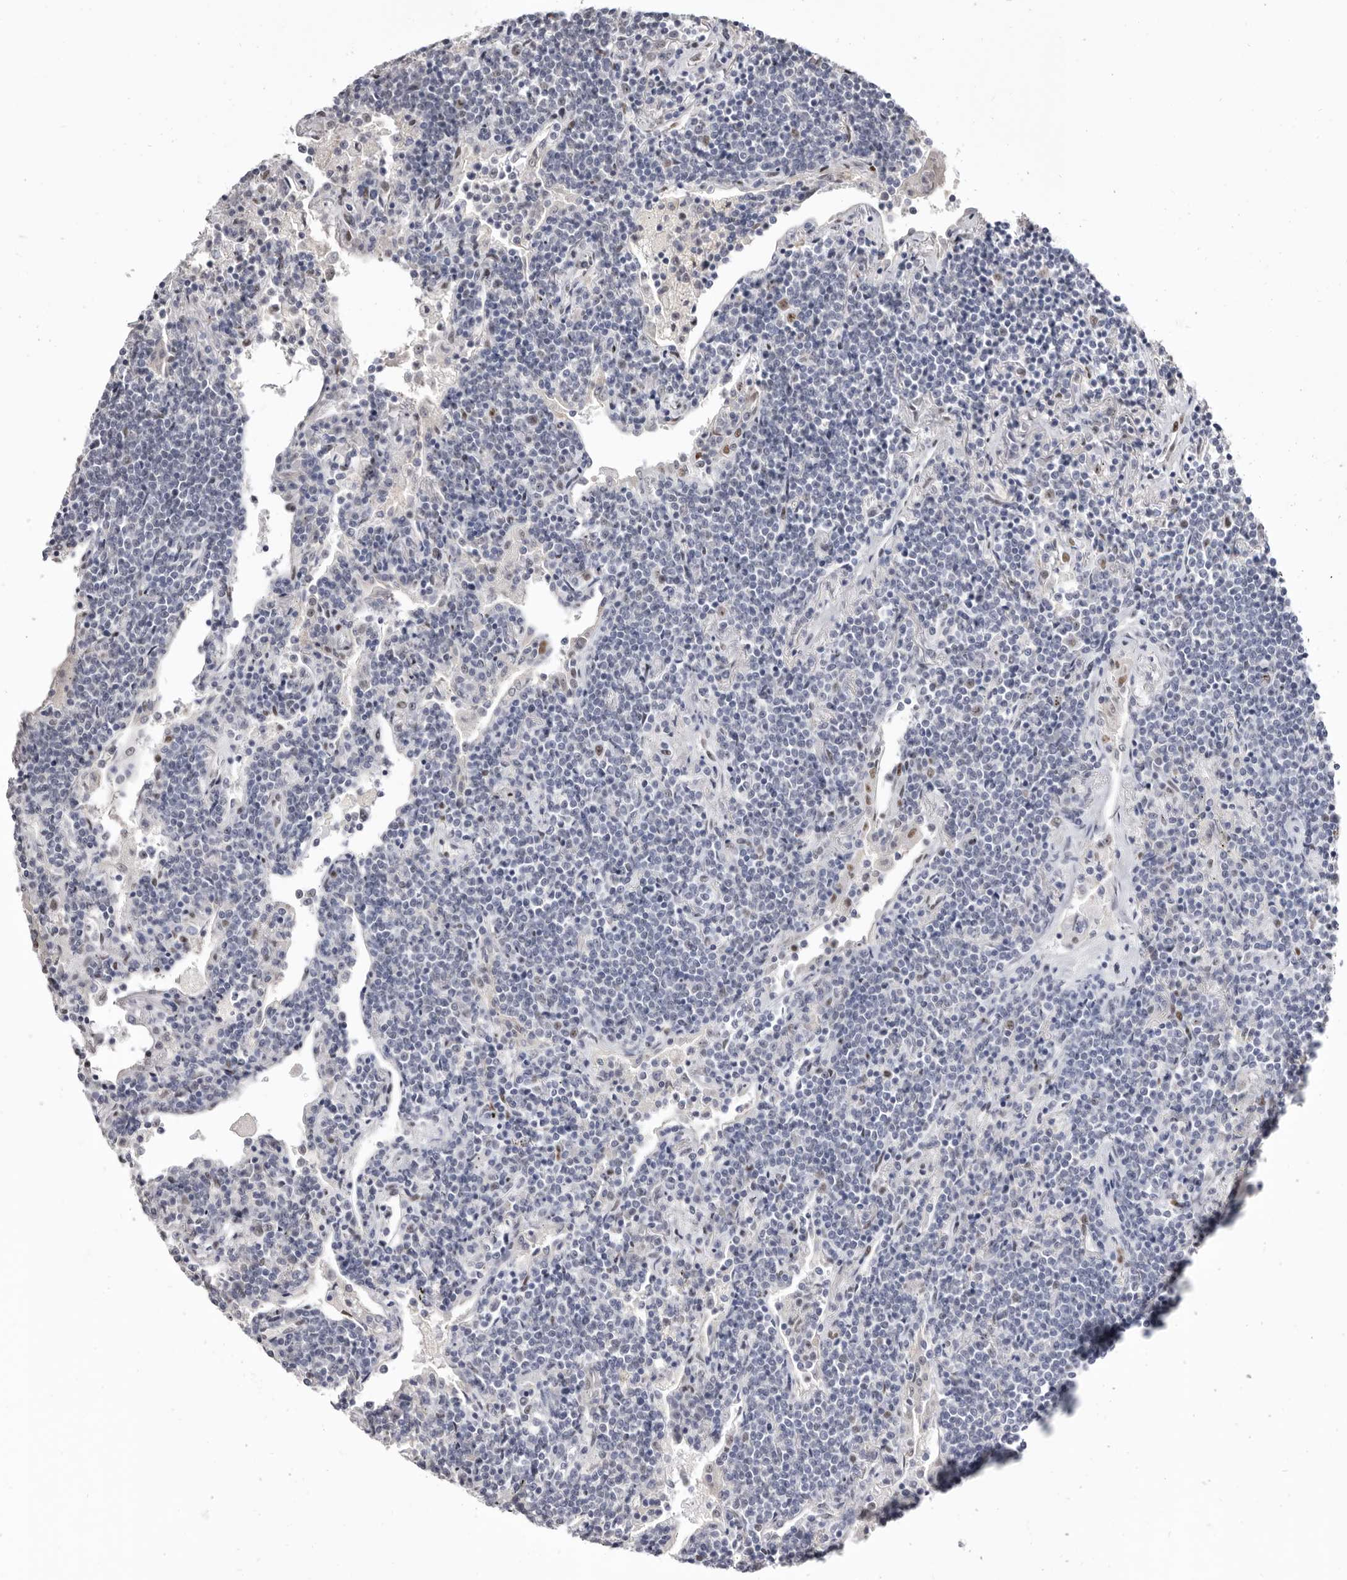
{"staining": {"intensity": "negative", "quantity": "none", "location": "none"}, "tissue": "lymphoma", "cell_type": "Tumor cells", "image_type": "cancer", "snomed": [{"axis": "morphology", "description": "Malignant lymphoma, non-Hodgkin's type, Low grade"}, {"axis": "topography", "description": "Lung"}], "caption": "Protein analysis of low-grade malignant lymphoma, non-Hodgkin's type displays no significant staining in tumor cells. (IHC, brightfield microscopy, high magnification).", "gene": "ZNF326", "patient": {"sex": "female", "age": 71}}